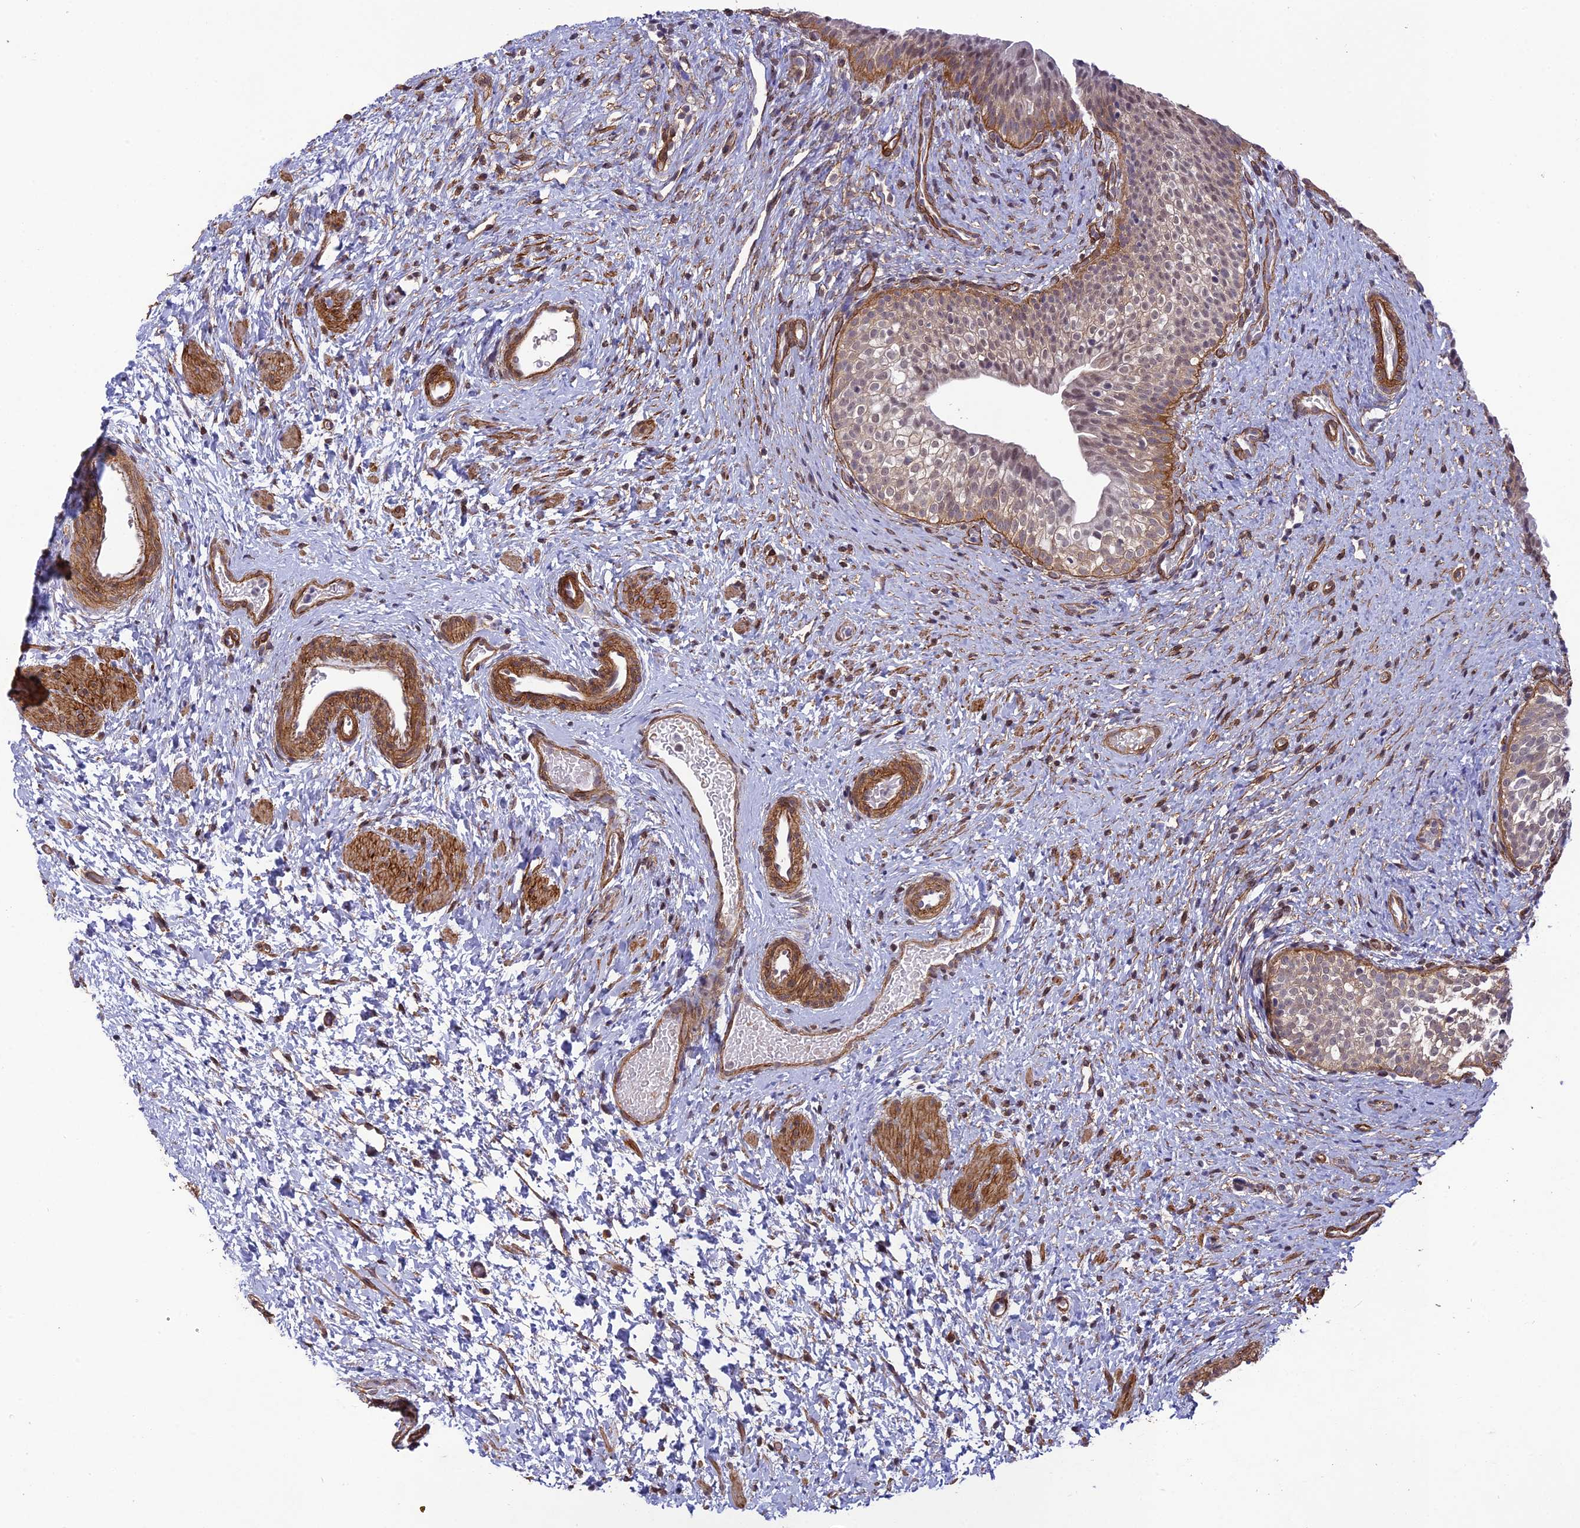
{"staining": {"intensity": "moderate", "quantity": "<25%", "location": "cytoplasmic/membranous"}, "tissue": "urinary bladder", "cell_type": "Urothelial cells", "image_type": "normal", "snomed": [{"axis": "morphology", "description": "Normal tissue, NOS"}, {"axis": "topography", "description": "Urinary bladder"}], "caption": "Moderate cytoplasmic/membranous protein staining is present in approximately <25% of urothelial cells in urinary bladder.", "gene": "TNS1", "patient": {"sex": "male", "age": 1}}